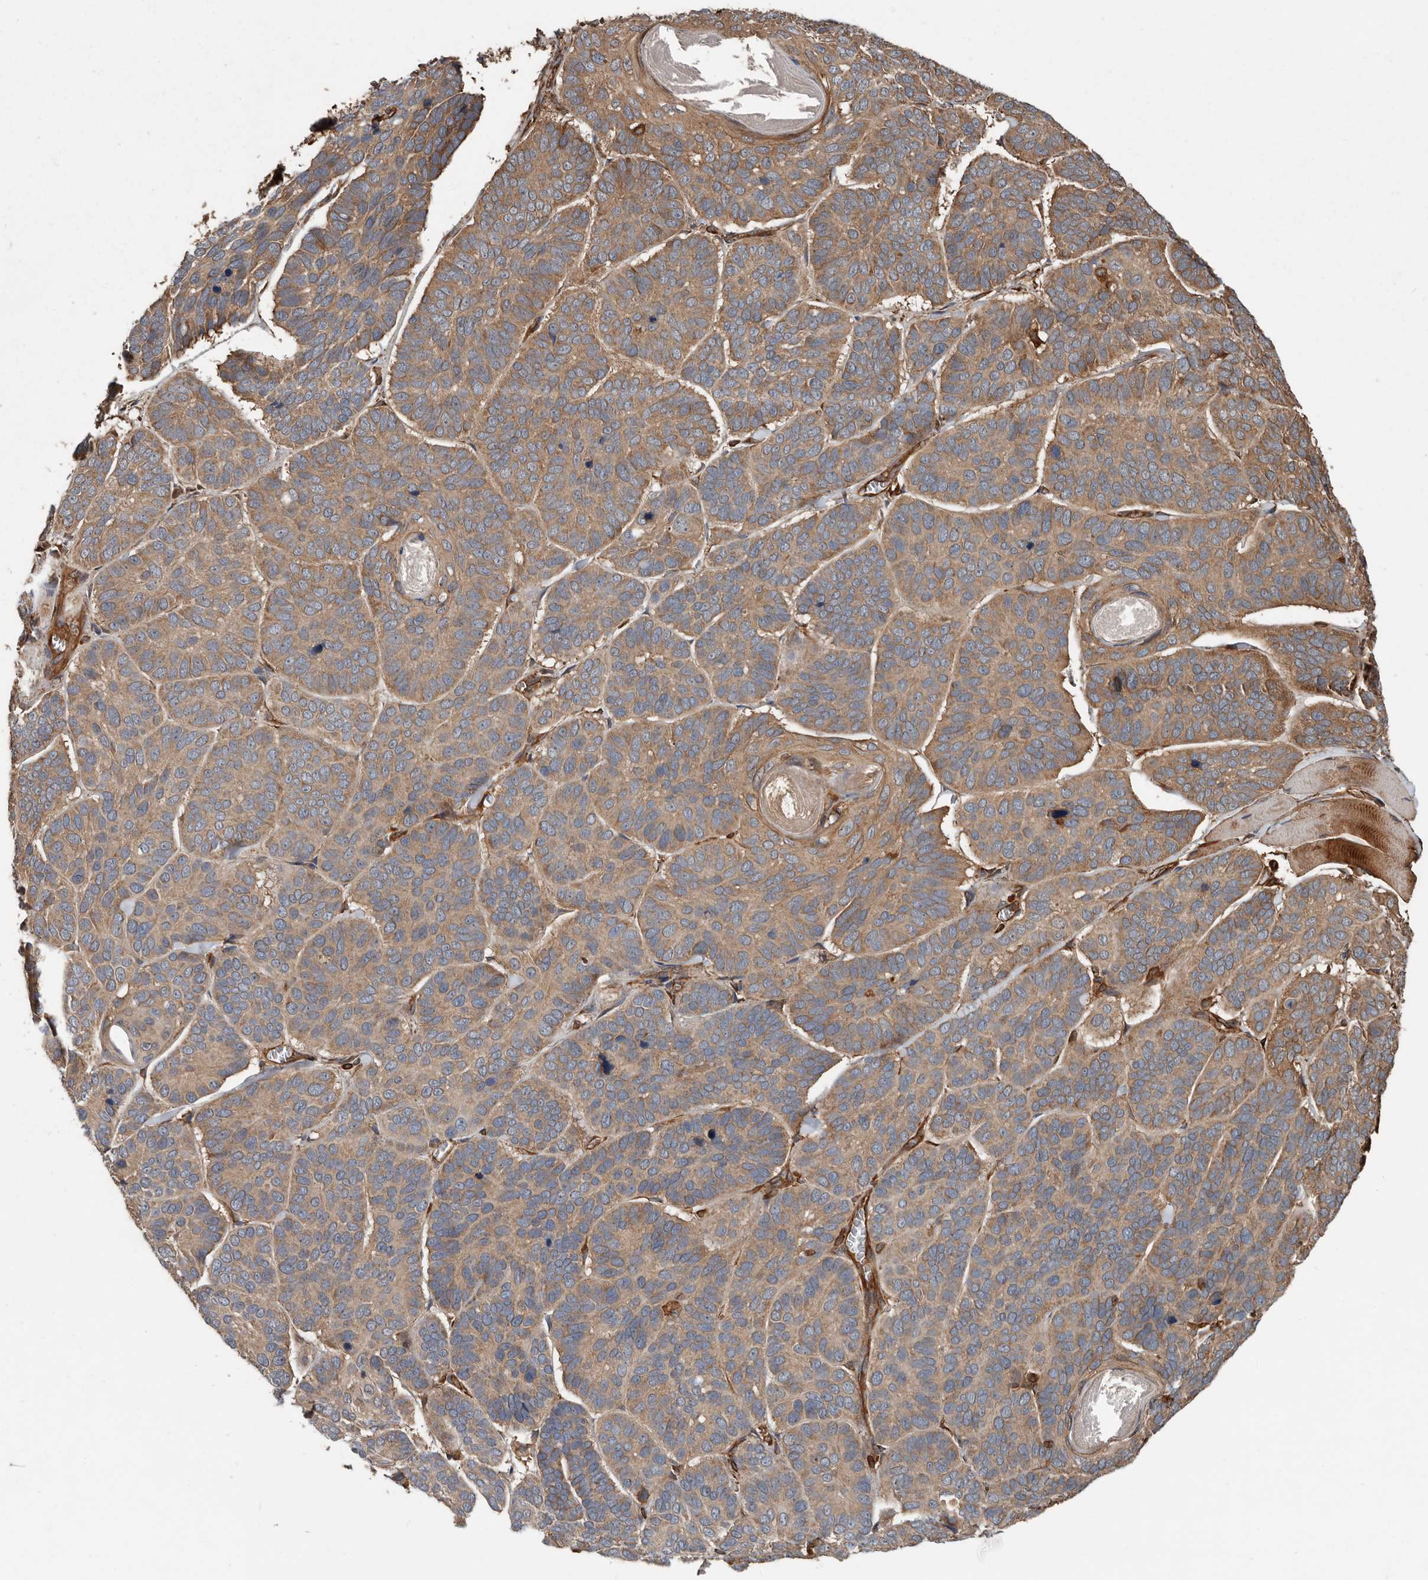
{"staining": {"intensity": "moderate", "quantity": ">75%", "location": "cytoplasmic/membranous"}, "tissue": "skin cancer", "cell_type": "Tumor cells", "image_type": "cancer", "snomed": [{"axis": "morphology", "description": "Basal cell carcinoma"}, {"axis": "topography", "description": "Skin"}], "caption": "Tumor cells display medium levels of moderate cytoplasmic/membranous expression in about >75% of cells in human skin basal cell carcinoma.", "gene": "YOD1", "patient": {"sex": "male", "age": 62}}